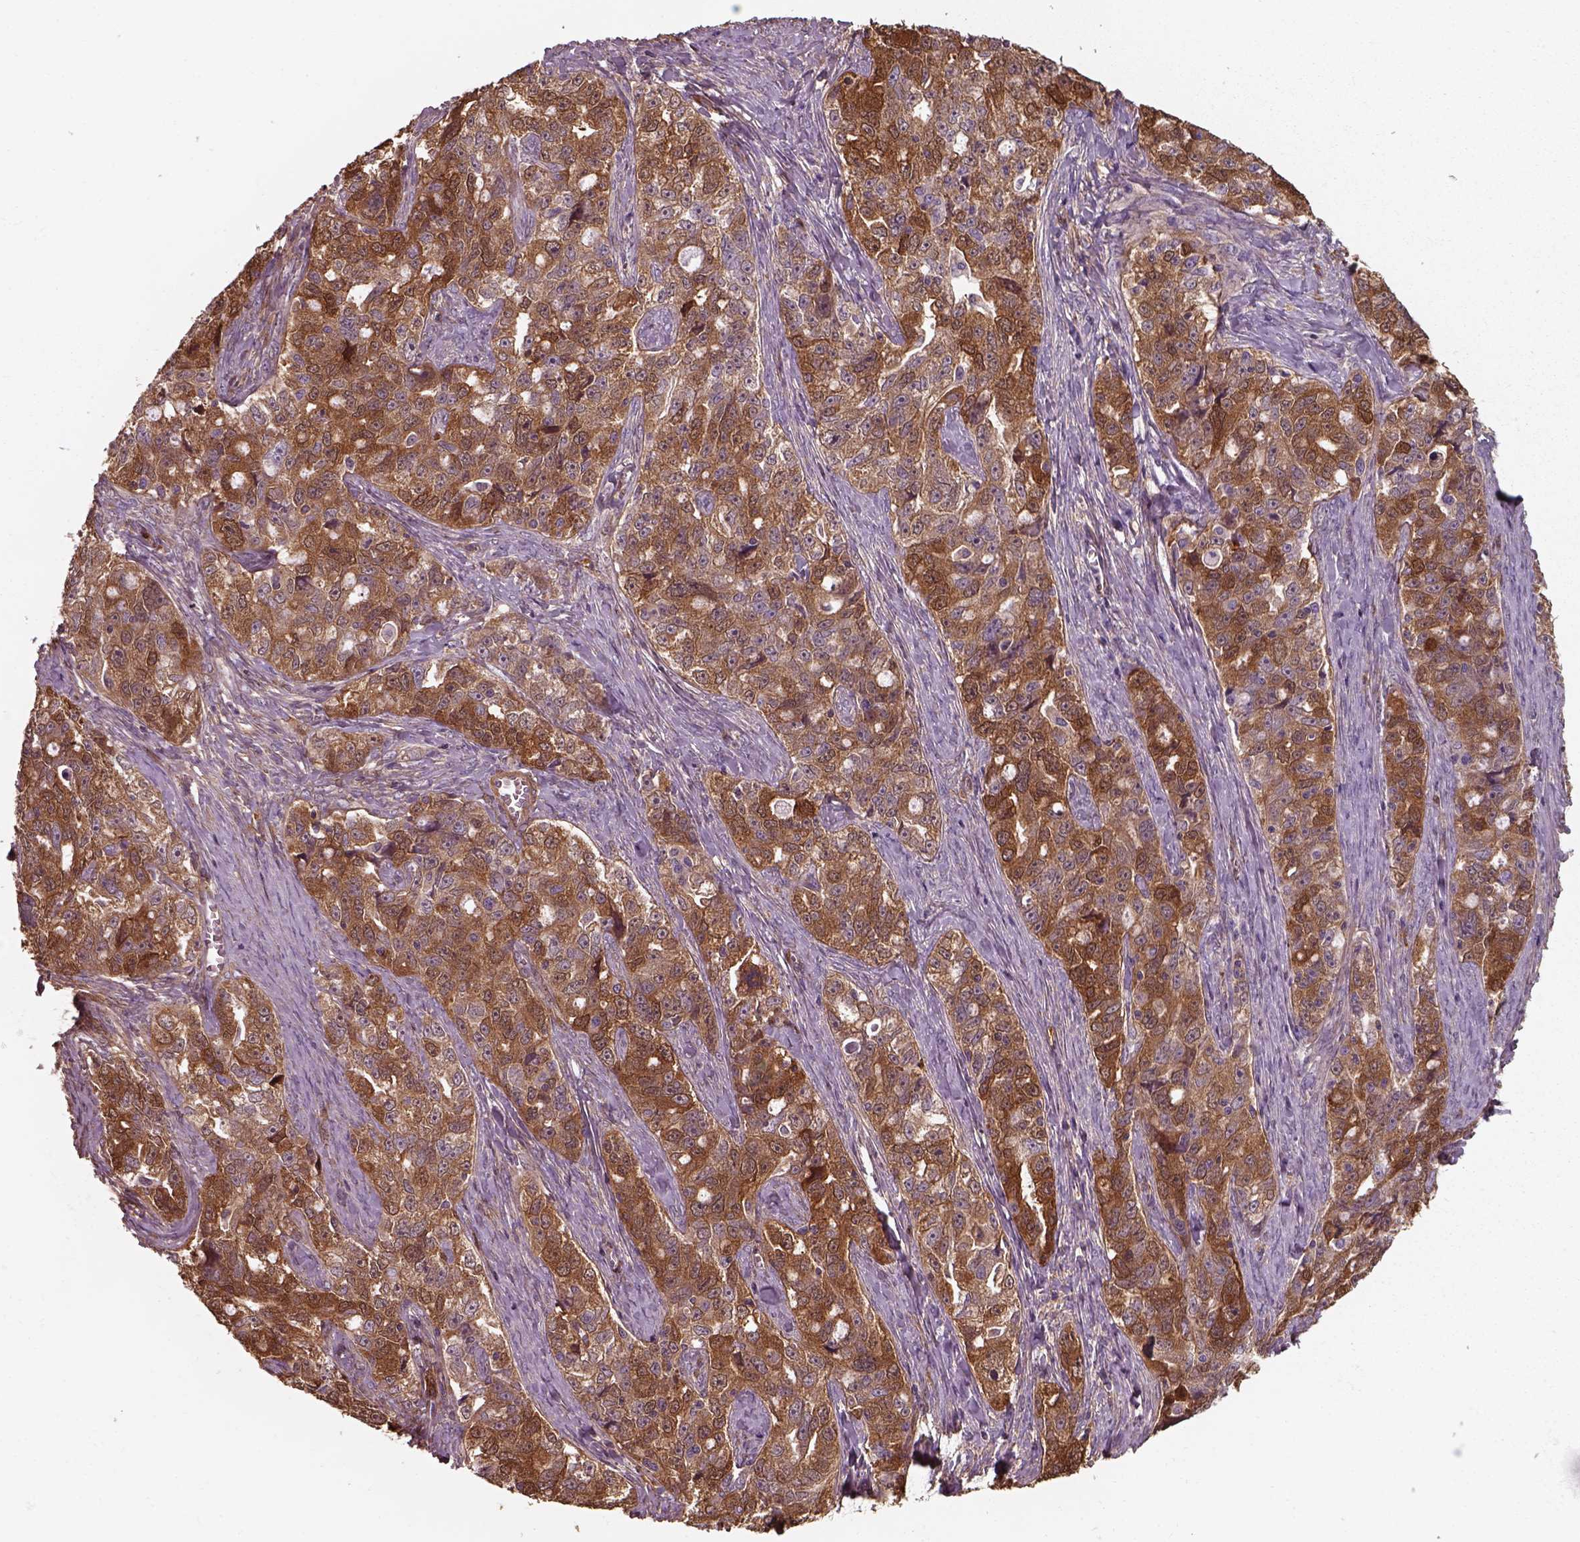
{"staining": {"intensity": "strong", "quantity": "<25%", "location": "cytoplasmic/membranous"}, "tissue": "ovarian cancer", "cell_type": "Tumor cells", "image_type": "cancer", "snomed": [{"axis": "morphology", "description": "Cystadenocarcinoma, serous, NOS"}, {"axis": "topography", "description": "Ovary"}], "caption": "Tumor cells exhibit medium levels of strong cytoplasmic/membranous positivity in about <25% of cells in ovarian cancer.", "gene": "ISYNA1", "patient": {"sex": "female", "age": 51}}